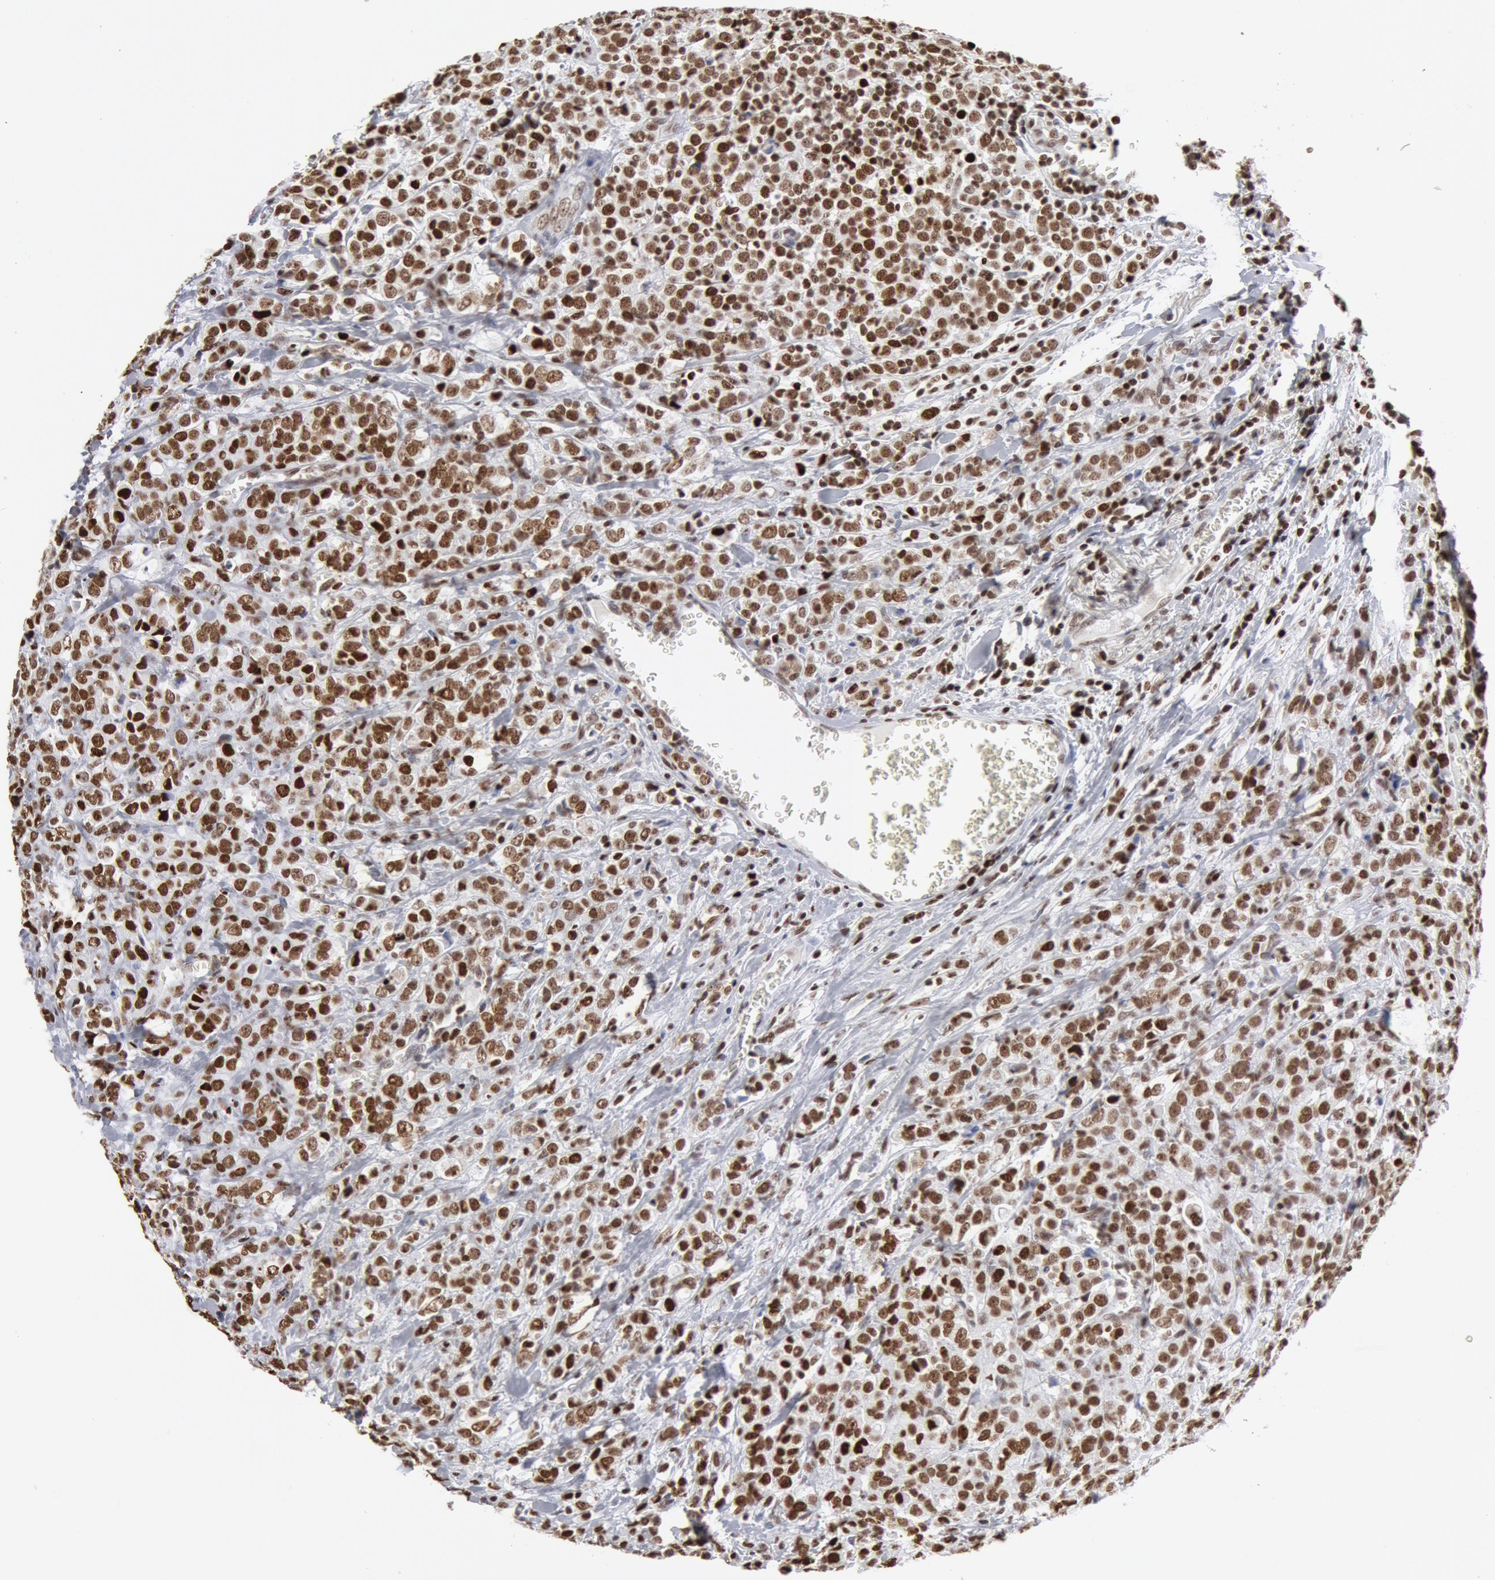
{"staining": {"intensity": "moderate", "quantity": ">75%", "location": "nuclear"}, "tissue": "breast cancer", "cell_type": "Tumor cells", "image_type": "cancer", "snomed": [{"axis": "morphology", "description": "Lobular carcinoma"}, {"axis": "topography", "description": "Breast"}], "caption": "The photomicrograph exhibits immunohistochemical staining of breast cancer. There is moderate nuclear expression is seen in about >75% of tumor cells. The protein of interest is shown in brown color, while the nuclei are stained blue.", "gene": "SUB1", "patient": {"sex": "female", "age": 57}}